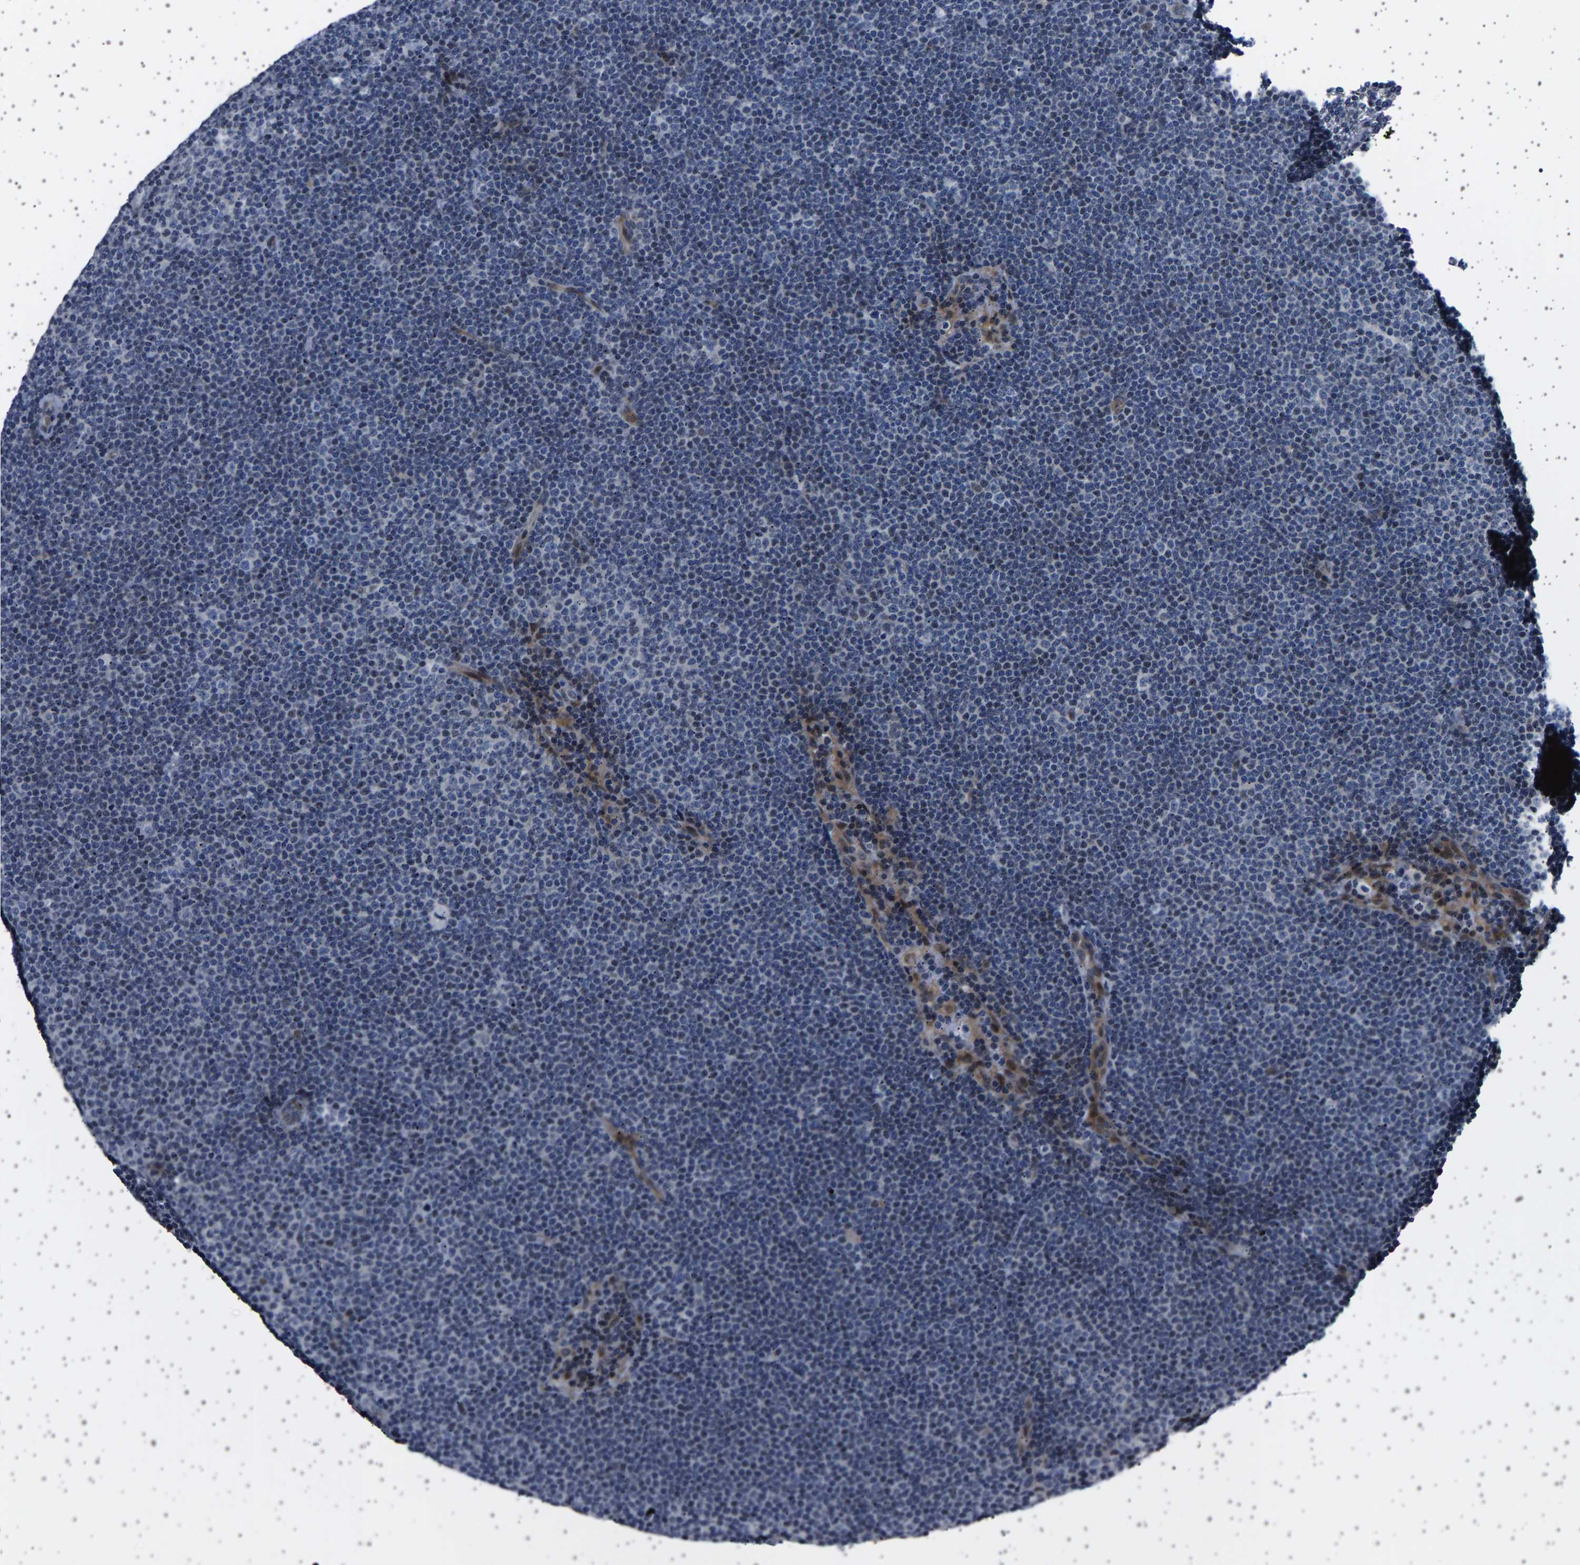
{"staining": {"intensity": "weak", "quantity": "<25%", "location": "nuclear"}, "tissue": "lymphoma", "cell_type": "Tumor cells", "image_type": "cancer", "snomed": [{"axis": "morphology", "description": "Malignant lymphoma, non-Hodgkin's type, Low grade"}, {"axis": "topography", "description": "Lymph node"}], "caption": "This is an IHC micrograph of low-grade malignant lymphoma, non-Hodgkin's type. There is no staining in tumor cells.", "gene": "PAK5", "patient": {"sex": "female", "age": 53}}